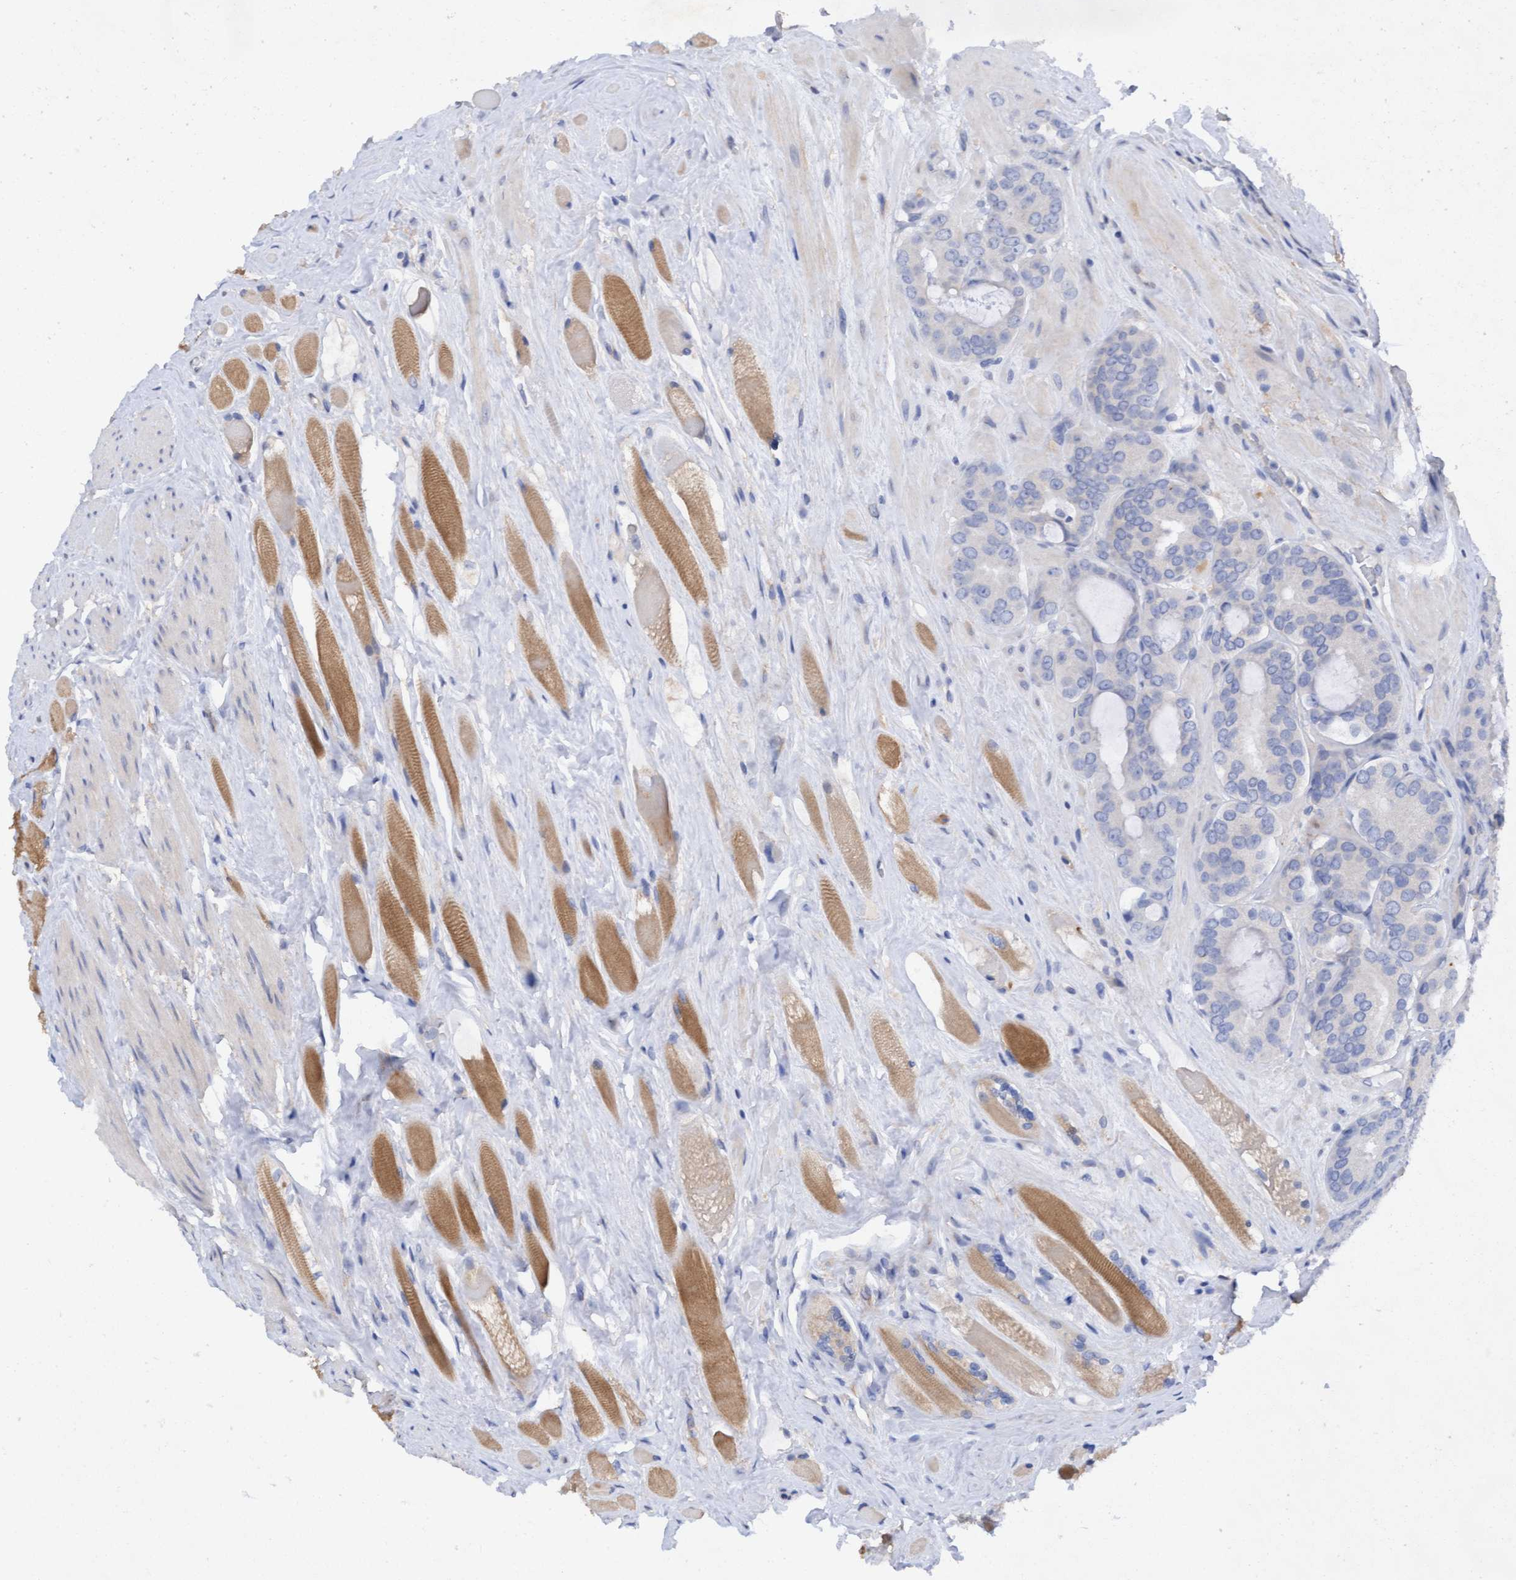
{"staining": {"intensity": "negative", "quantity": "none", "location": "none"}, "tissue": "prostate cancer", "cell_type": "Tumor cells", "image_type": "cancer", "snomed": [{"axis": "morphology", "description": "Adenocarcinoma, Low grade"}, {"axis": "topography", "description": "Prostate"}], "caption": "High power microscopy micrograph of an immunohistochemistry (IHC) histopathology image of low-grade adenocarcinoma (prostate), revealing no significant expression in tumor cells.", "gene": "PLCD1", "patient": {"sex": "male", "age": 69}}